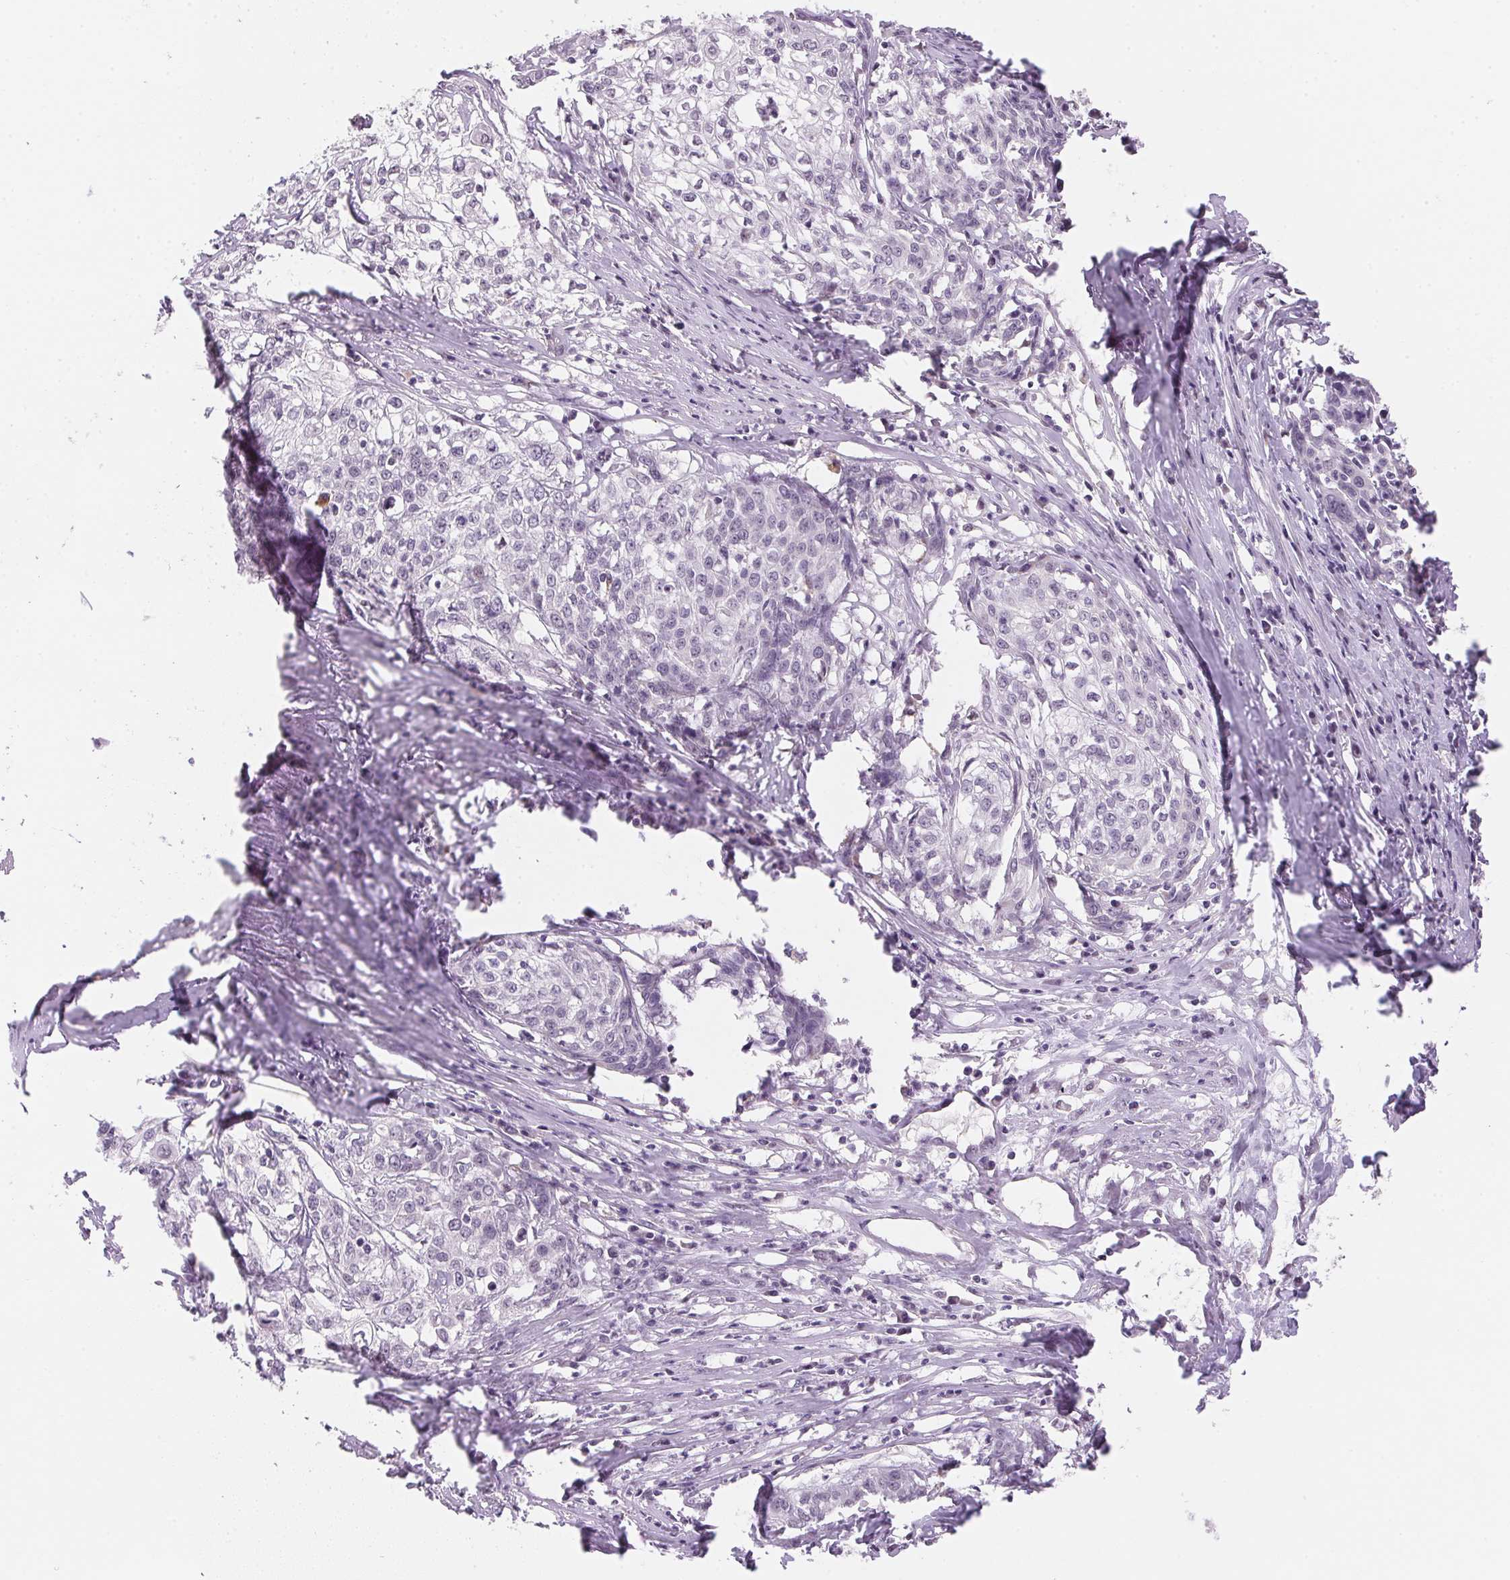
{"staining": {"intensity": "negative", "quantity": "none", "location": "none"}, "tissue": "cervical cancer", "cell_type": "Tumor cells", "image_type": "cancer", "snomed": [{"axis": "morphology", "description": "Squamous cell carcinoma, NOS"}, {"axis": "topography", "description": "Cervix"}], "caption": "Human squamous cell carcinoma (cervical) stained for a protein using immunohistochemistry demonstrates no positivity in tumor cells.", "gene": "METTL13", "patient": {"sex": "female", "age": 39}}